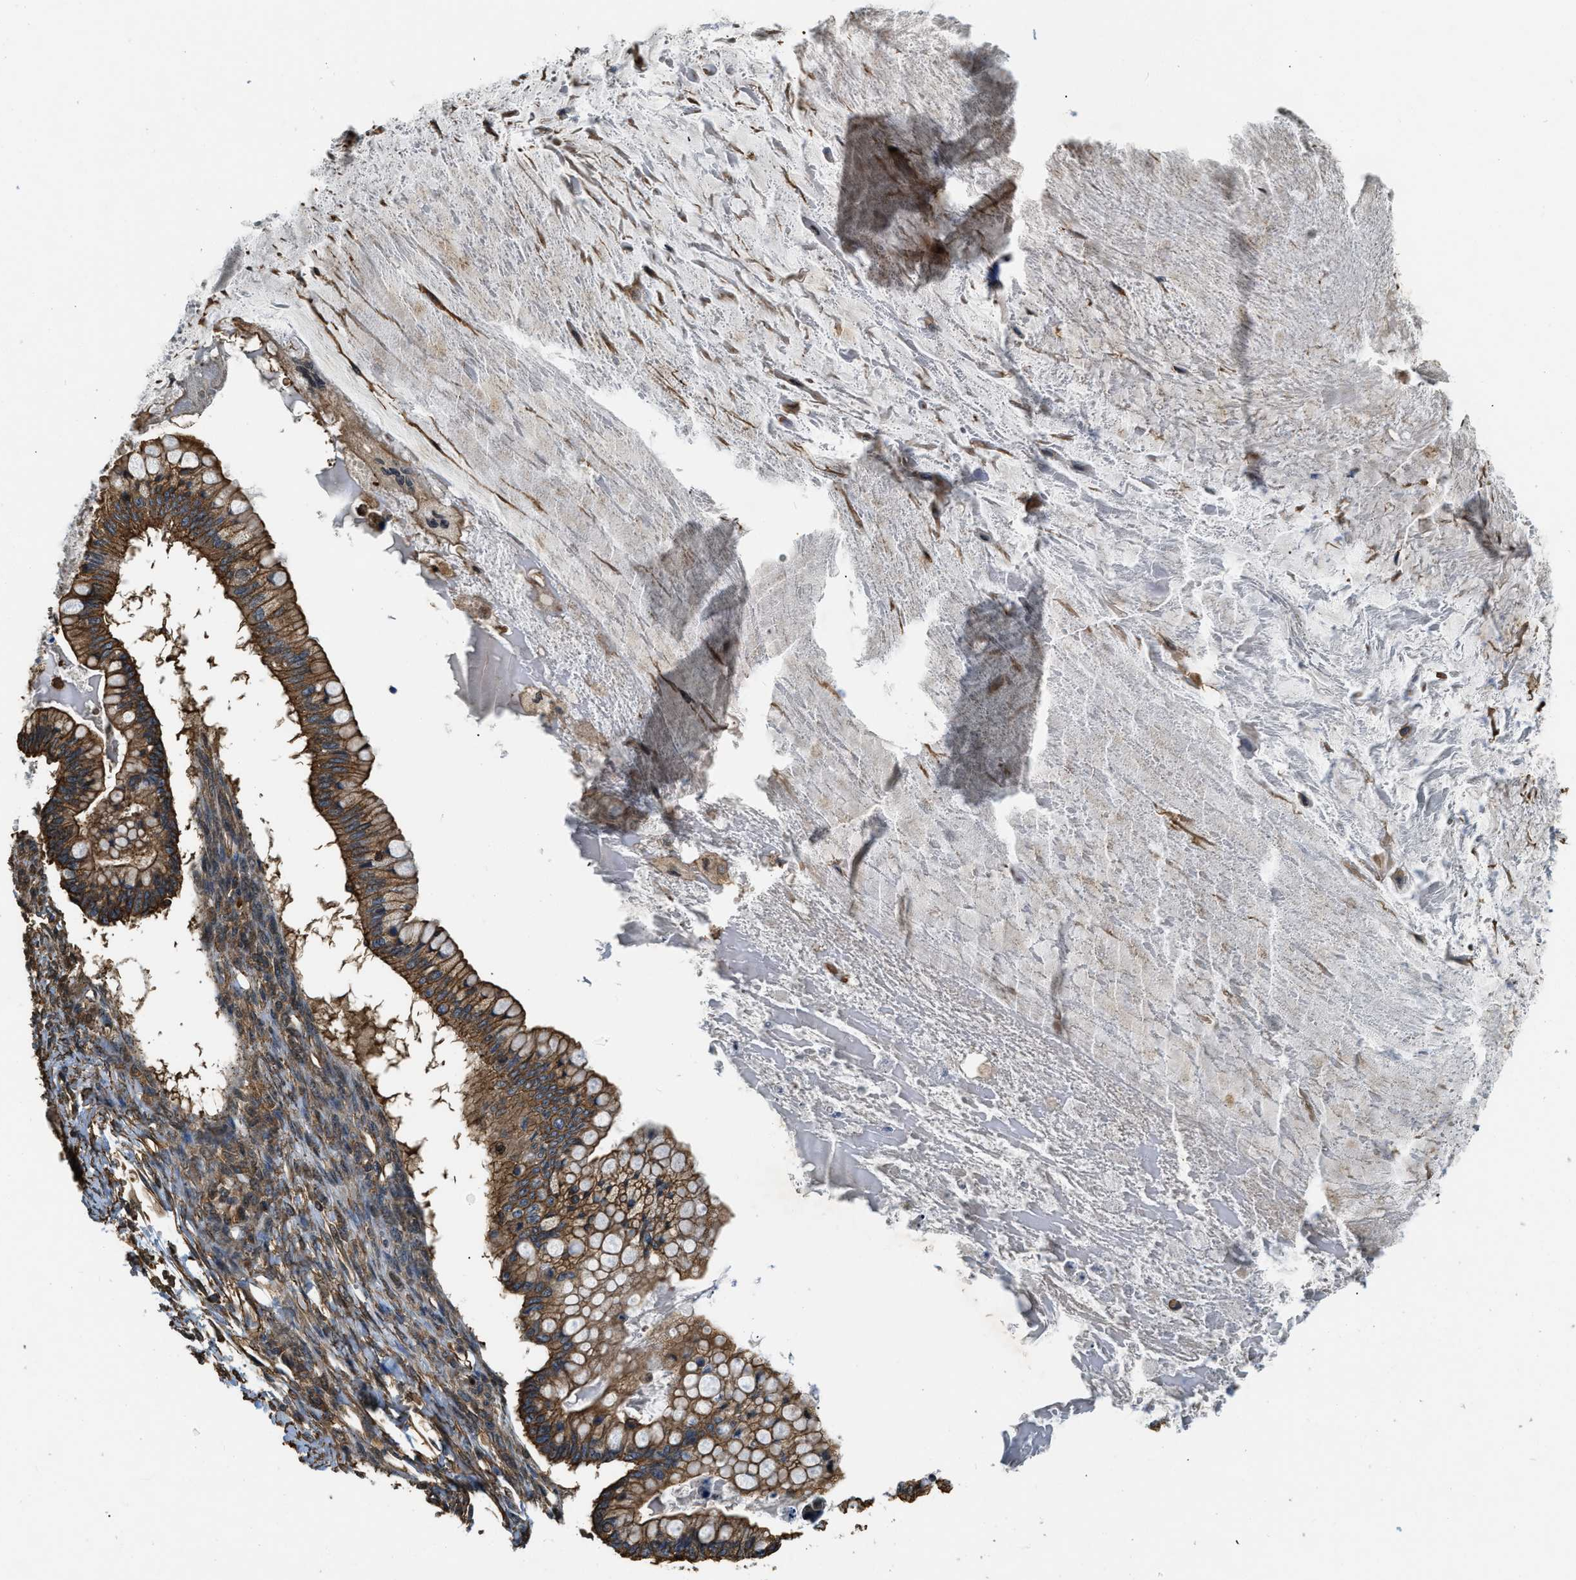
{"staining": {"intensity": "moderate", "quantity": ">75%", "location": "cytoplasmic/membranous"}, "tissue": "ovarian cancer", "cell_type": "Tumor cells", "image_type": "cancer", "snomed": [{"axis": "morphology", "description": "Cystadenocarcinoma, mucinous, NOS"}, {"axis": "topography", "description": "Ovary"}], "caption": "Immunohistochemistry (IHC) image of neoplastic tissue: mucinous cystadenocarcinoma (ovarian) stained using immunohistochemistry (IHC) displays medium levels of moderate protein expression localized specifically in the cytoplasmic/membranous of tumor cells, appearing as a cytoplasmic/membranous brown color.", "gene": "YARS1", "patient": {"sex": "female", "age": 57}}